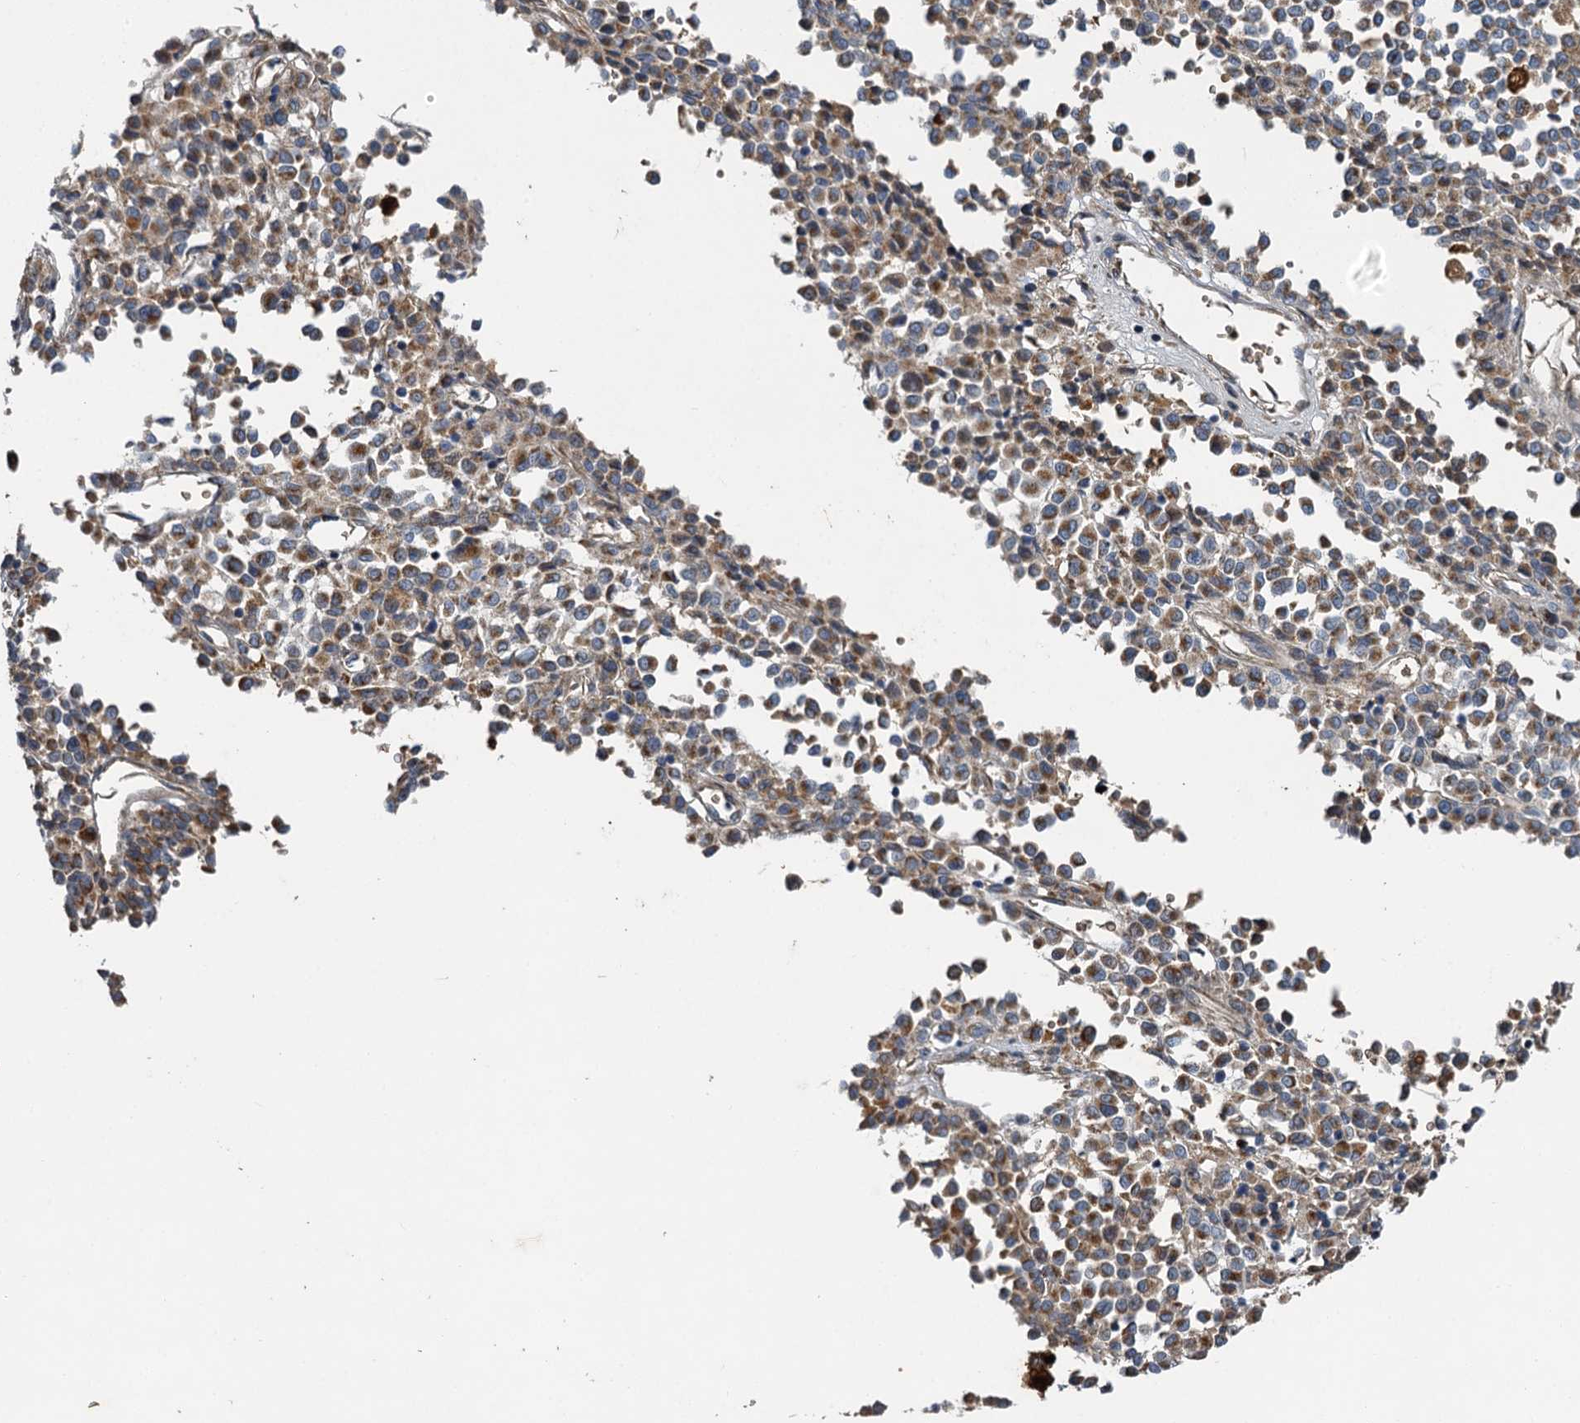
{"staining": {"intensity": "moderate", "quantity": "25%-75%", "location": "cytoplasmic/membranous"}, "tissue": "melanoma", "cell_type": "Tumor cells", "image_type": "cancer", "snomed": [{"axis": "morphology", "description": "Malignant melanoma, Metastatic site"}, {"axis": "topography", "description": "Pancreas"}], "caption": "A micrograph of human malignant melanoma (metastatic site) stained for a protein shows moderate cytoplasmic/membranous brown staining in tumor cells. (Brightfield microscopy of DAB IHC at high magnification).", "gene": "BCS1L", "patient": {"sex": "female", "age": 30}}